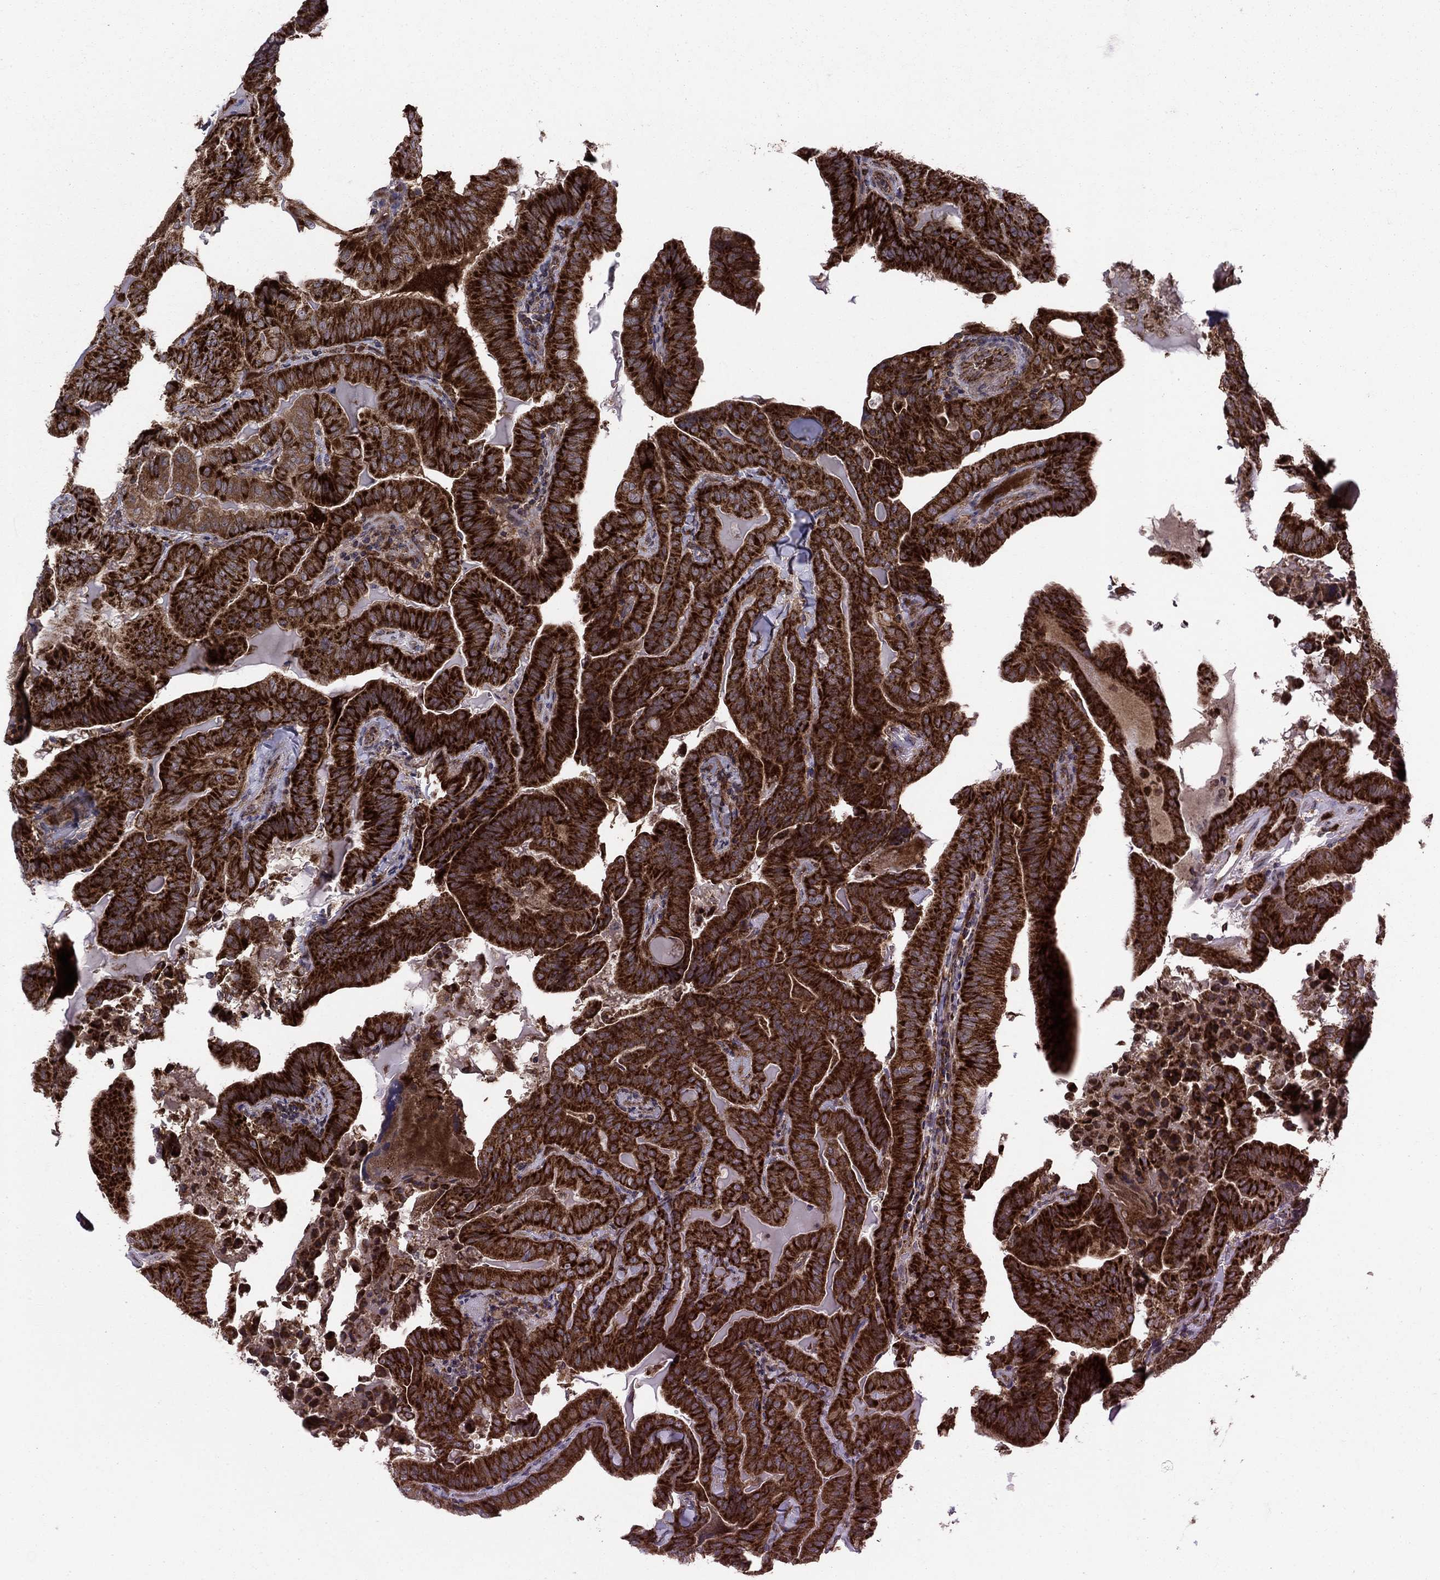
{"staining": {"intensity": "strong", "quantity": ">75%", "location": "cytoplasmic/membranous"}, "tissue": "thyroid cancer", "cell_type": "Tumor cells", "image_type": "cancer", "snomed": [{"axis": "morphology", "description": "Papillary adenocarcinoma, NOS"}, {"axis": "topography", "description": "Thyroid gland"}], "caption": "Thyroid cancer stained with a brown dye reveals strong cytoplasmic/membranous positive expression in about >75% of tumor cells.", "gene": "RNF19B", "patient": {"sex": "female", "age": 68}}